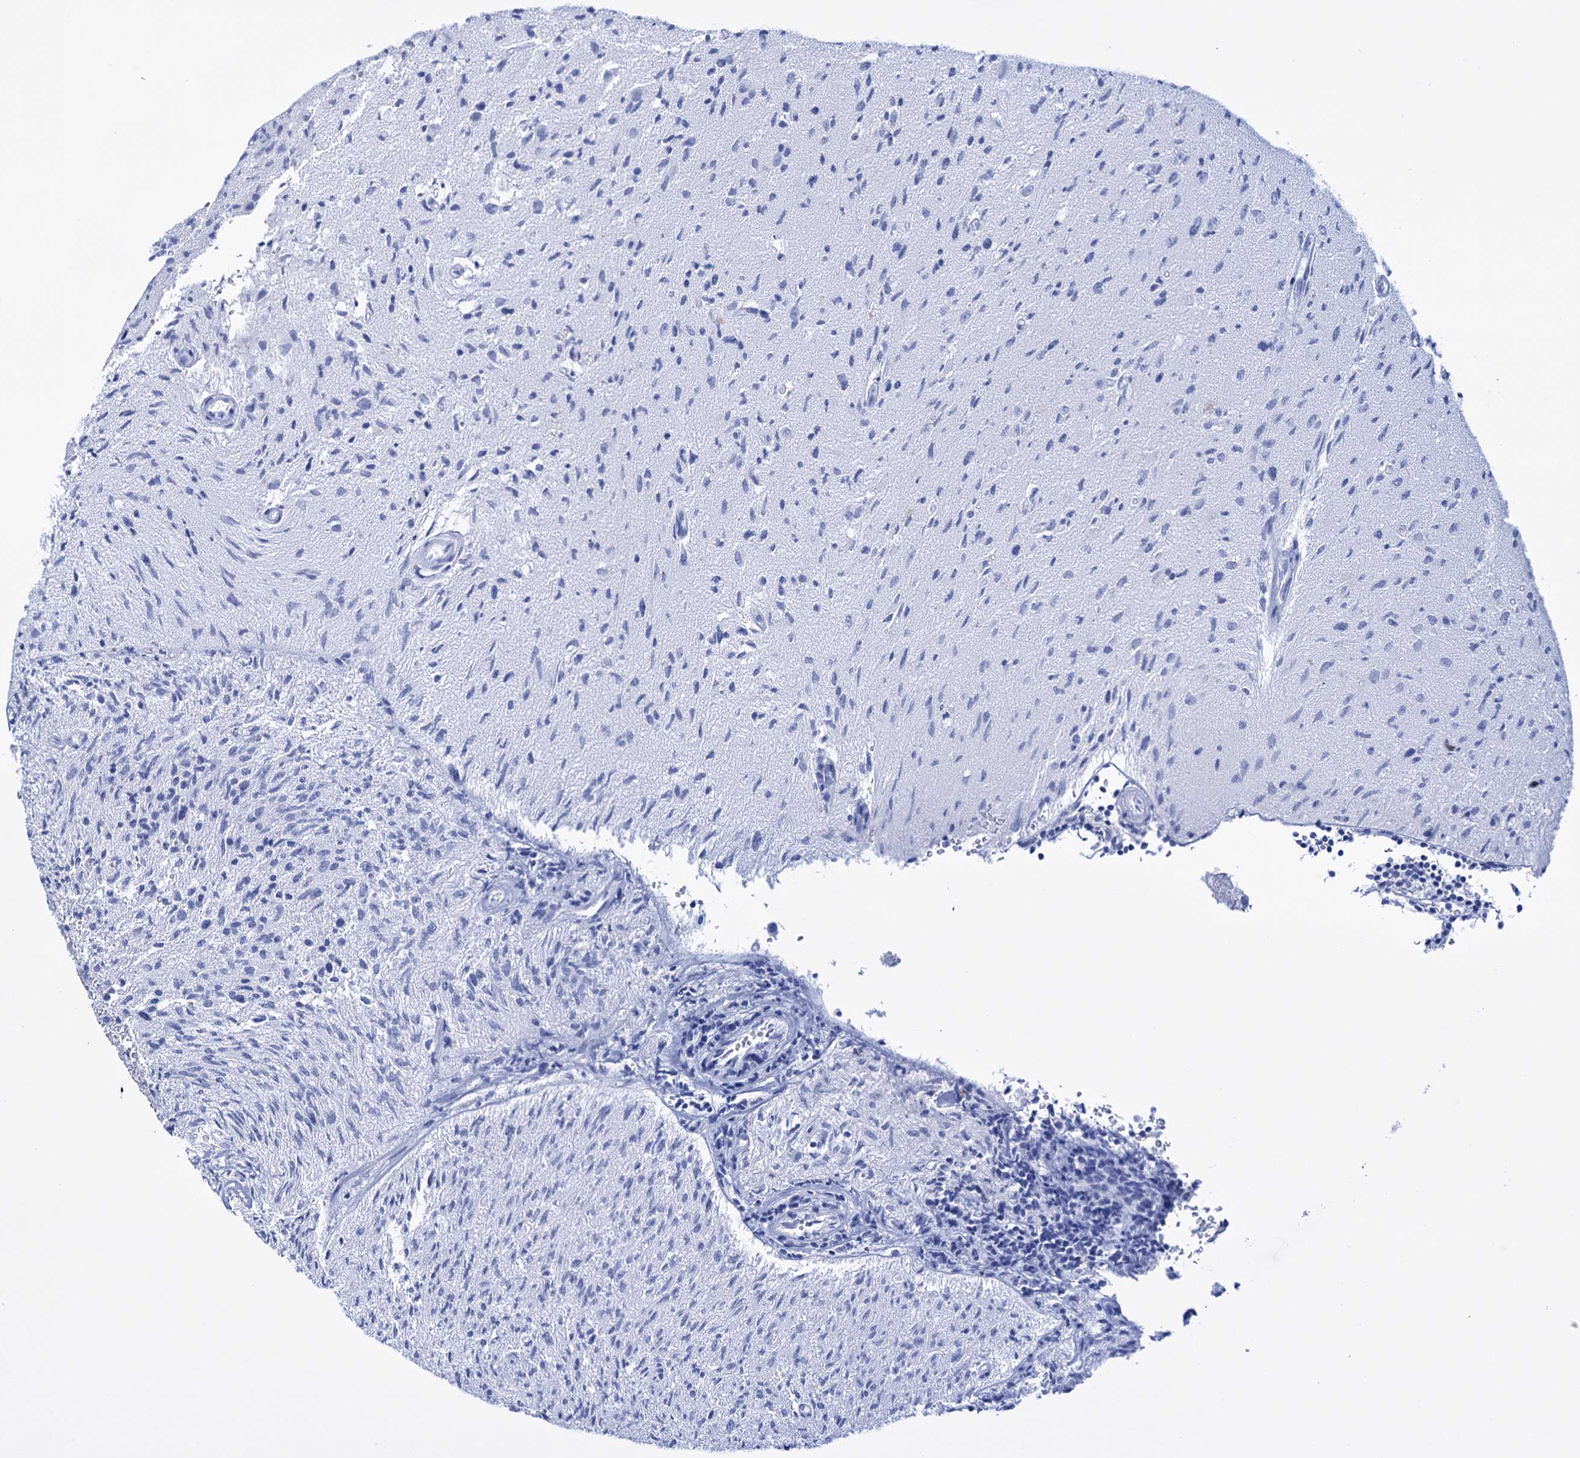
{"staining": {"intensity": "negative", "quantity": "none", "location": "none"}, "tissue": "glioma", "cell_type": "Tumor cells", "image_type": "cancer", "snomed": [{"axis": "morphology", "description": "Glioma, malignant, High grade"}, {"axis": "topography", "description": "Brain"}], "caption": "Tumor cells are negative for brown protein staining in malignant glioma (high-grade). (DAB (3,3'-diaminobenzidine) immunohistochemistry with hematoxylin counter stain).", "gene": "FBXW12", "patient": {"sex": "female", "age": 57}}